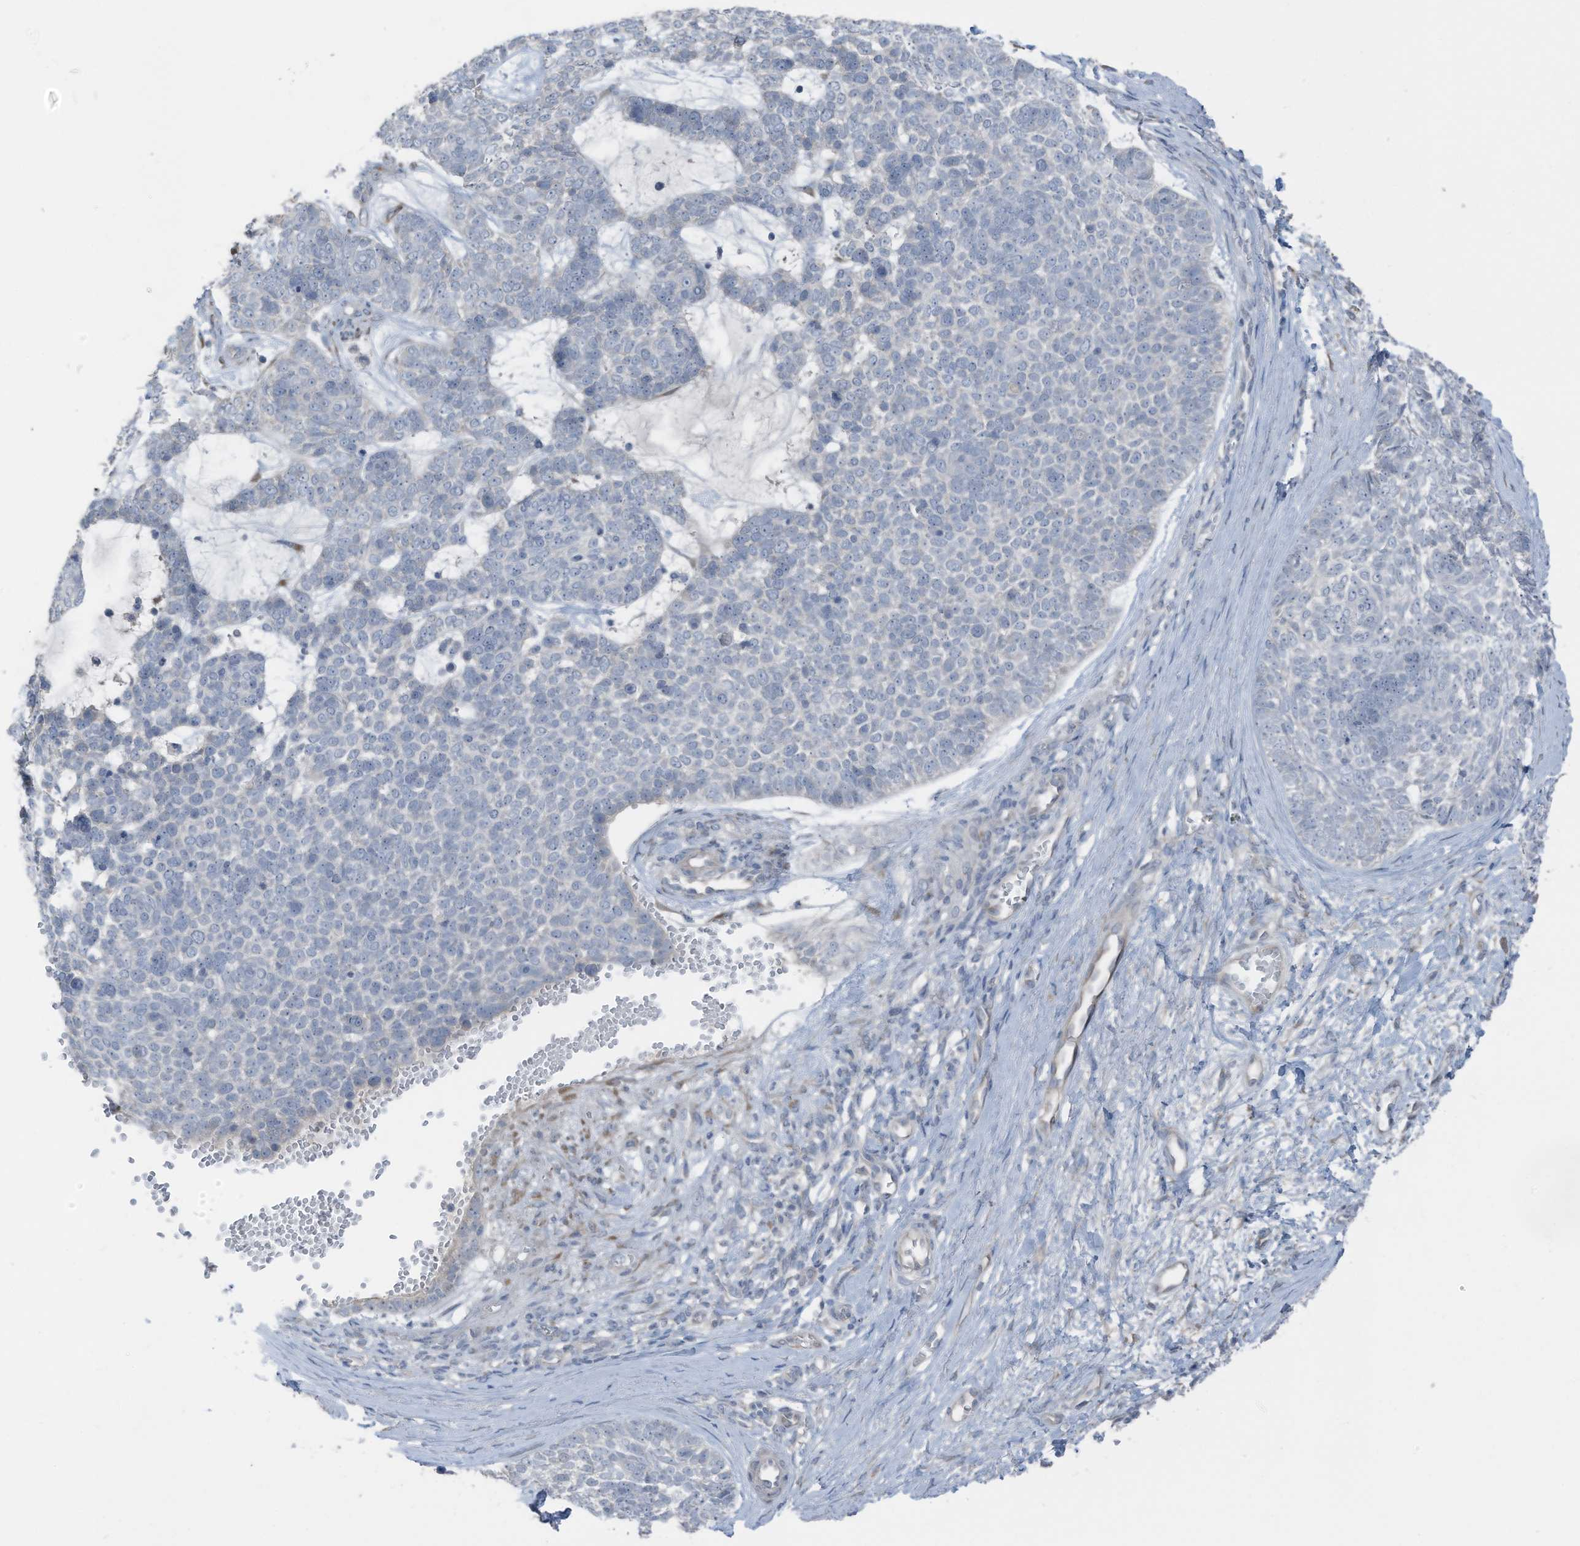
{"staining": {"intensity": "negative", "quantity": "none", "location": "none"}, "tissue": "skin cancer", "cell_type": "Tumor cells", "image_type": "cancer", "snomed": [{"axis": "morphology", "description": "Basal cell carcinoma"}, {"axis": "topography", "description": "Skin"}], "caption": "A histopathology image of human skin cancer (basal cell carcinoma) is negative for staining in tumor cells.", "gene": "ARHGEF33", "patient": {"sex": "female", "age": 81}}